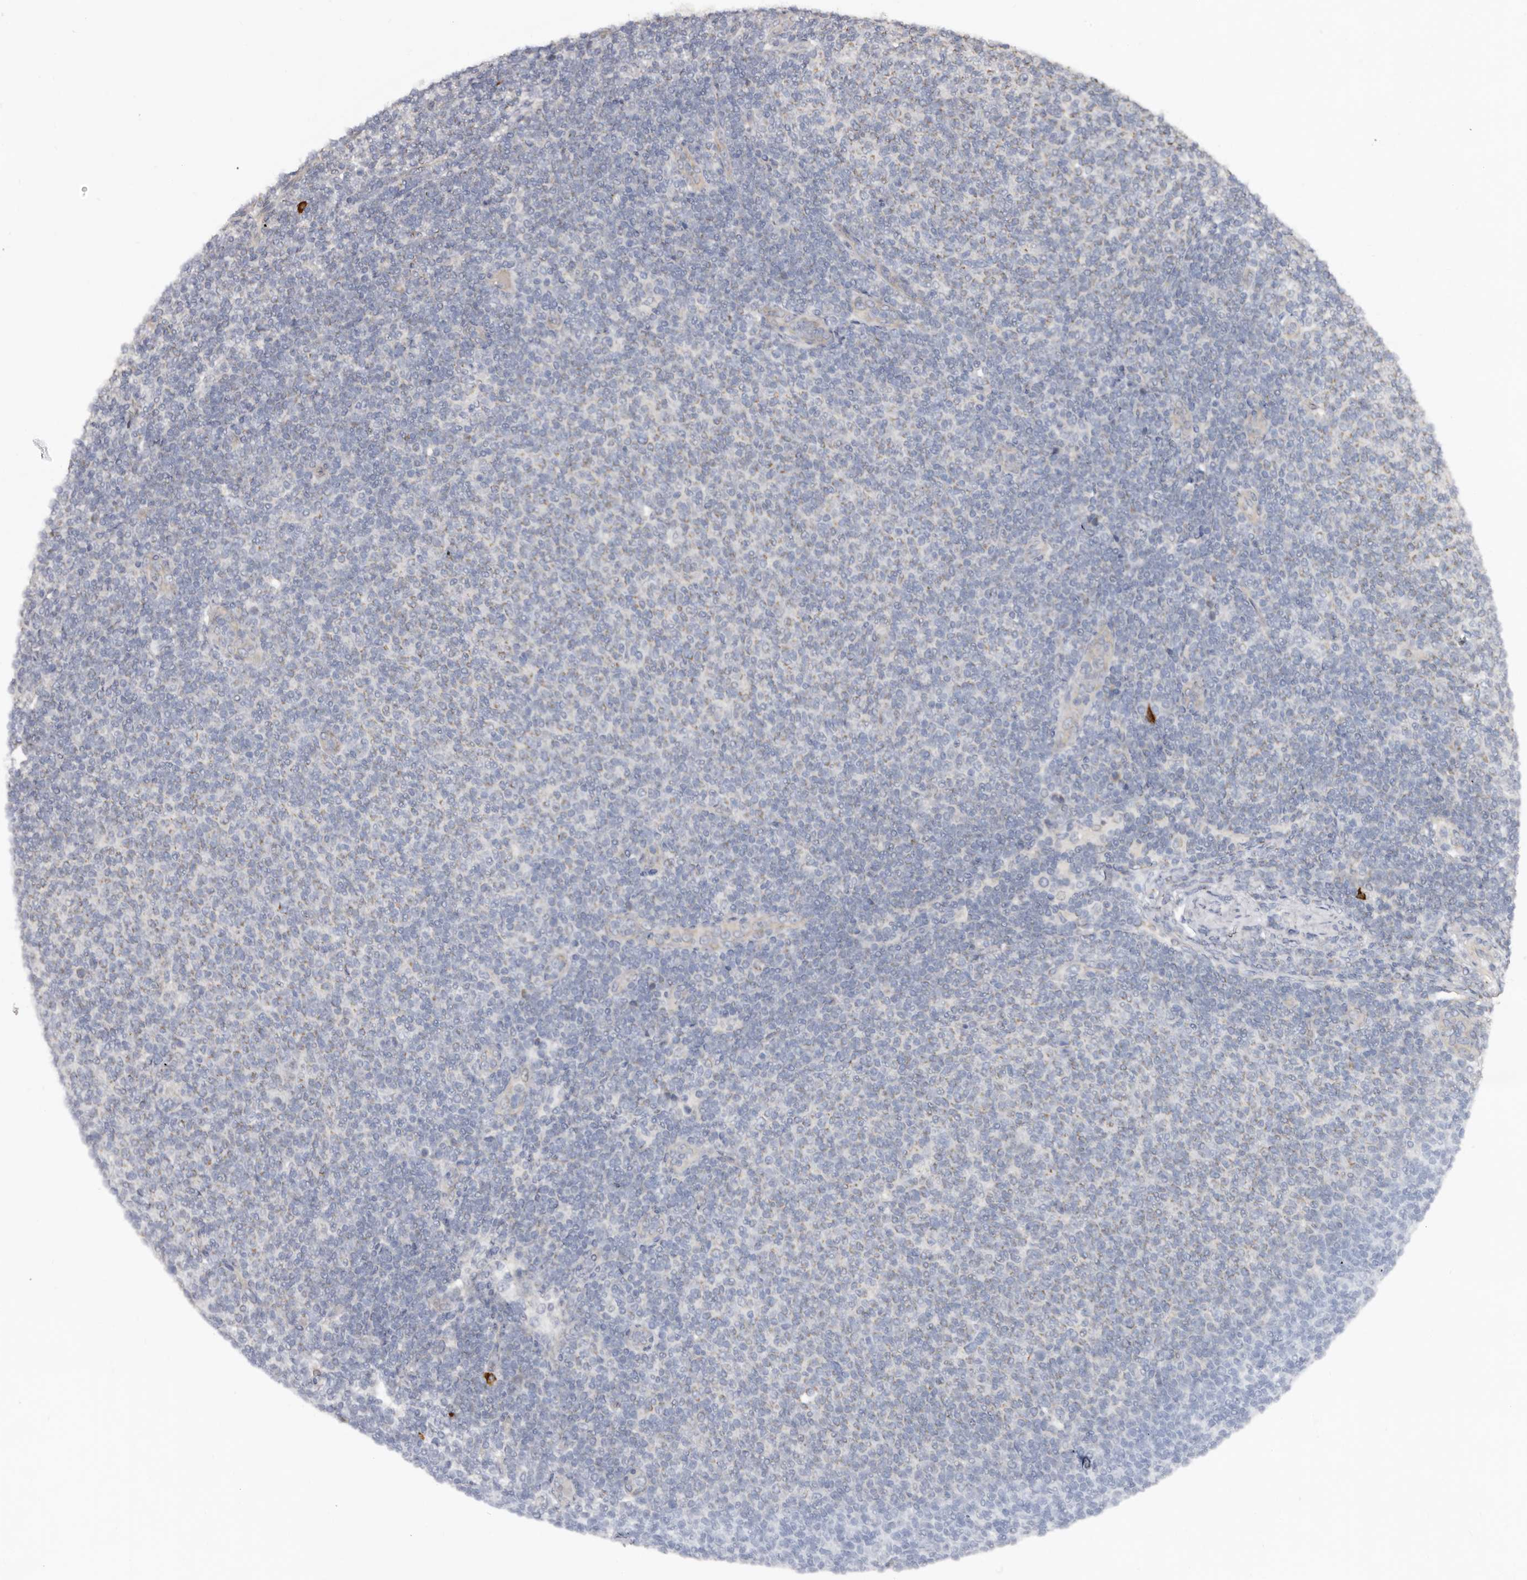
{"staining": {"intensity": "negative", "quantity": "none", "location": "none"}, "tissue": "lymphoma", "cell_type": "Tumor cells", "image_type": "cancer", "snomed": [{"axis": "morphology", "description": "Malignant lymphoma, non-Hodgkin's type, Low grade"}, {"axis": "topography", "description": "Lymph node"}], "caption": "Tumor cells show no significant positivity in malignant lymphoma, non-Hodgkin's type (low-grade).", "gene": "SPTA1", "patient": {"sex": "male", "age": 66}}